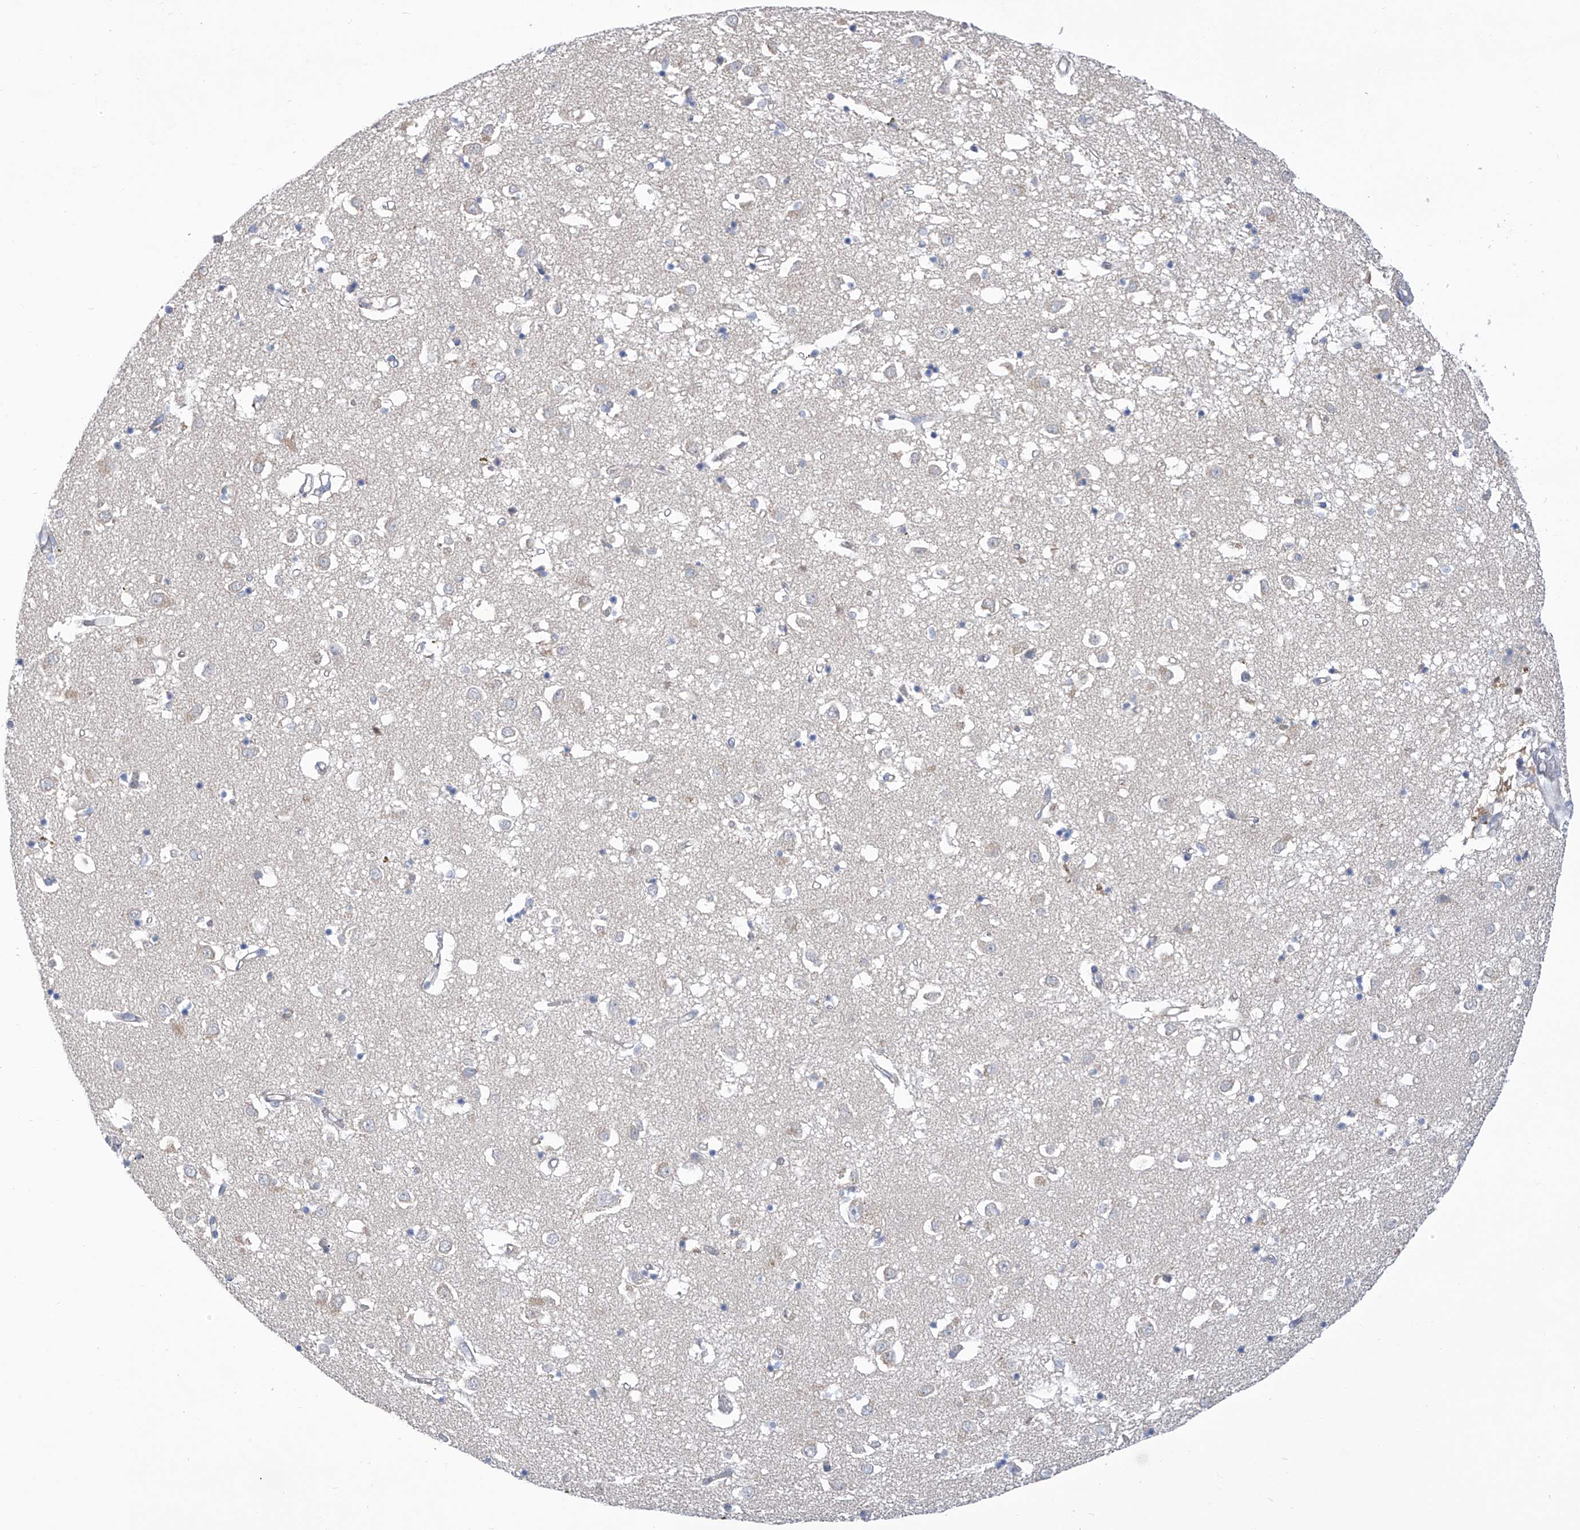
{"staining": {"intensity": "negative", "quantity": "none", "location": "none"}, "tissue": "caudate", "cell_type": "Glial cells", "image_type": "normal", "snomed": [{"axis": "morphology", "description": "Normal tissue, NOS"}, {"axis": "topography", "description": "Lateral ventricle wall"}], "caption": "Immunohistochemistry (IHC) micrograph of unremarkable caudate: caudate stained with DAB displays no significant protein staining in glial cells. (Stains: DAB immunohistochemistry (IHC) with hematoxylin counter stain, Microscopy: brightfield microscopy at high magnification).", "gene": "IBA57", "patient": {"sex": "male", "age": 70}}